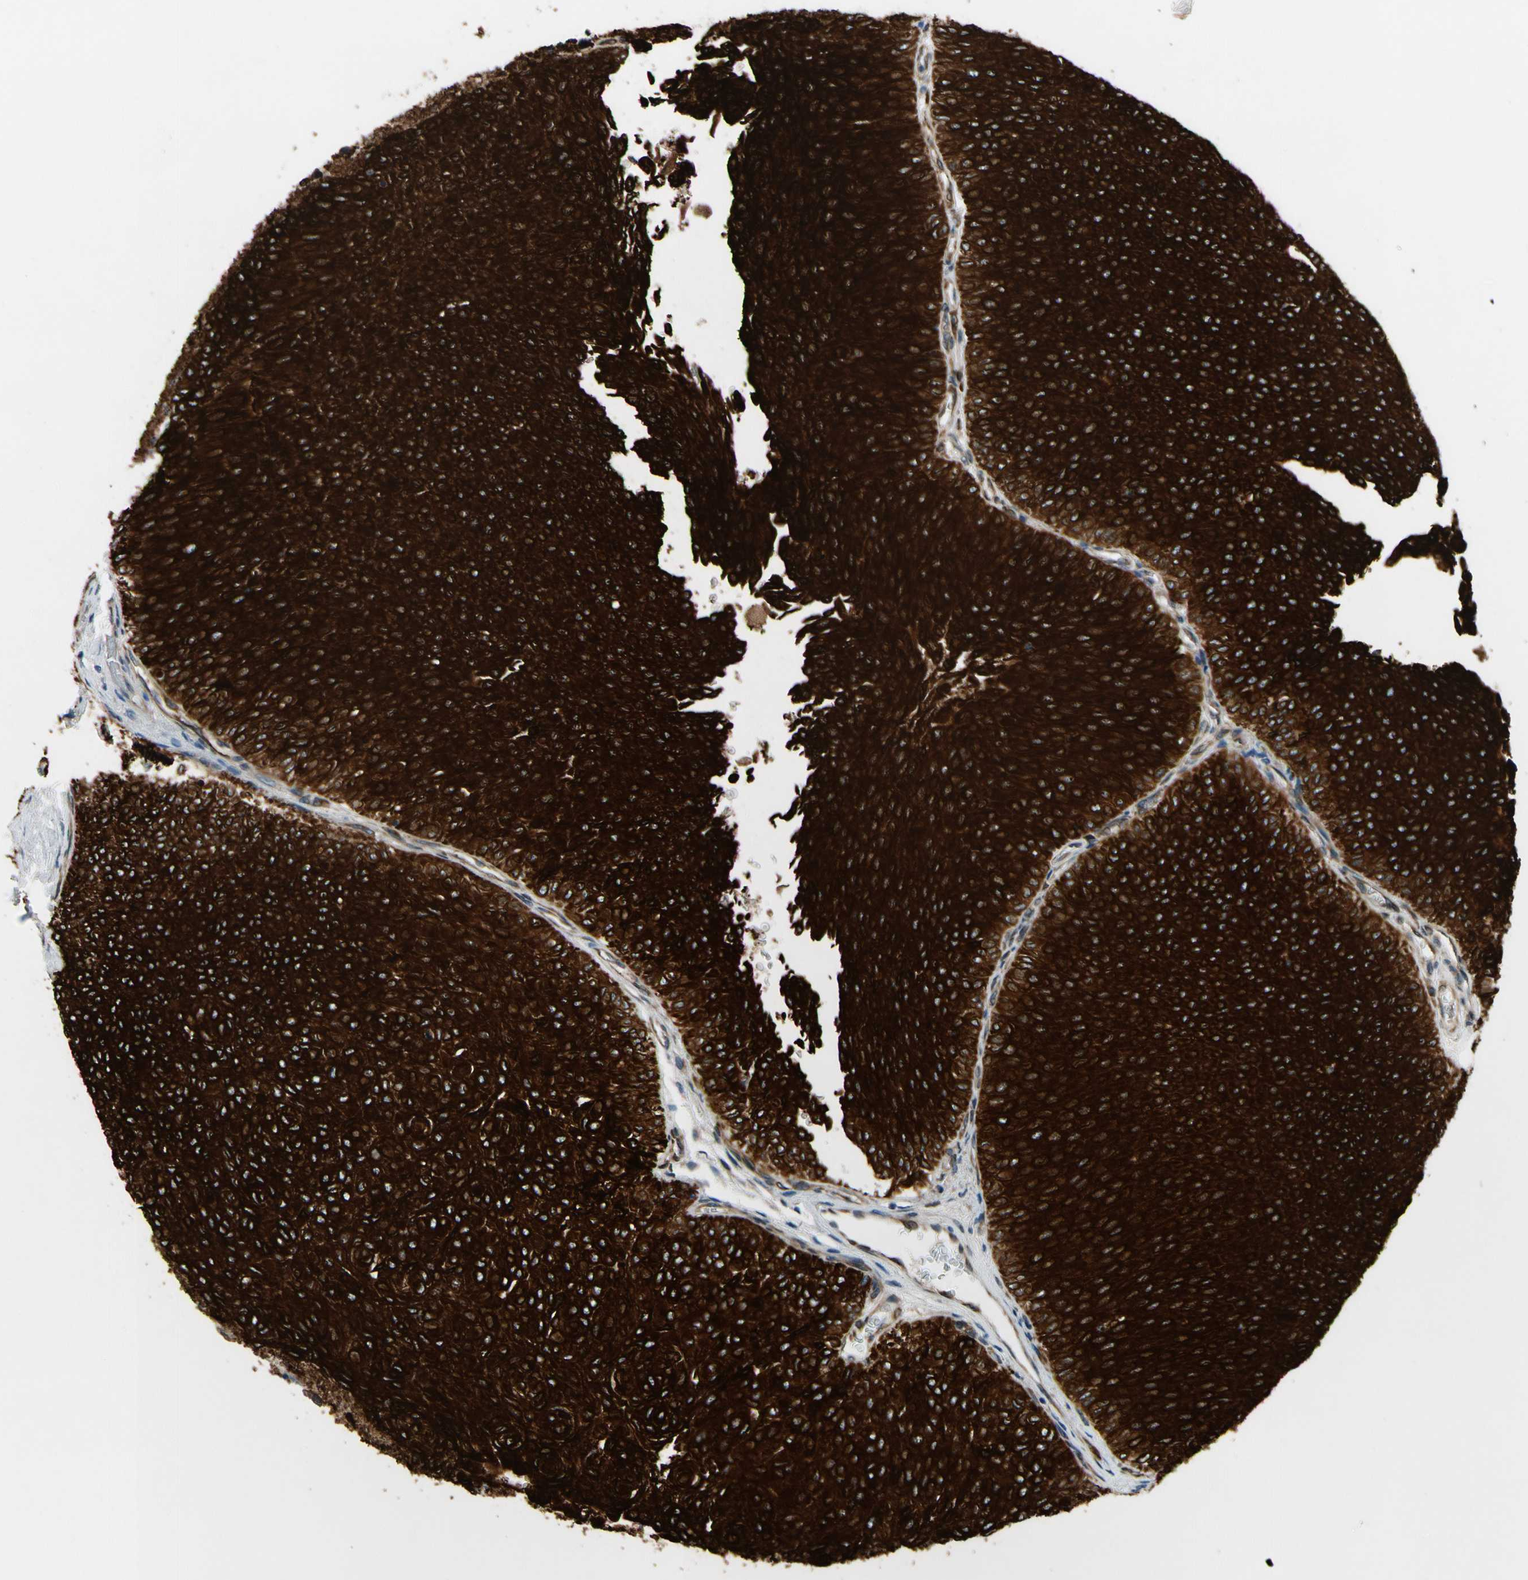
{"staining": {"intensity": "strong", "quantity": ">75%", "location": "cytoplasmic/membranous"}, "tissue": "urothelial cancer", "cell_type": "Tumor cells", "image_type": "cancer", "snomed": [{"axis": "morphology", "description": "Urothelial carcinoma, Low grade"}, {"axis": "topography", "description": "Urinary bladder"}], "caption": "Immunohistochemistry (IHC) (DAB (3,3'-diaminobenzidine)) staining of urothelial carcinoma (low-grade) reveals strong cytoplasmic/membranous protein expression in approximately >75% of tumor cells.", "gene": "PRXL2A", "patient": {"sex": "male", "age": 78}}